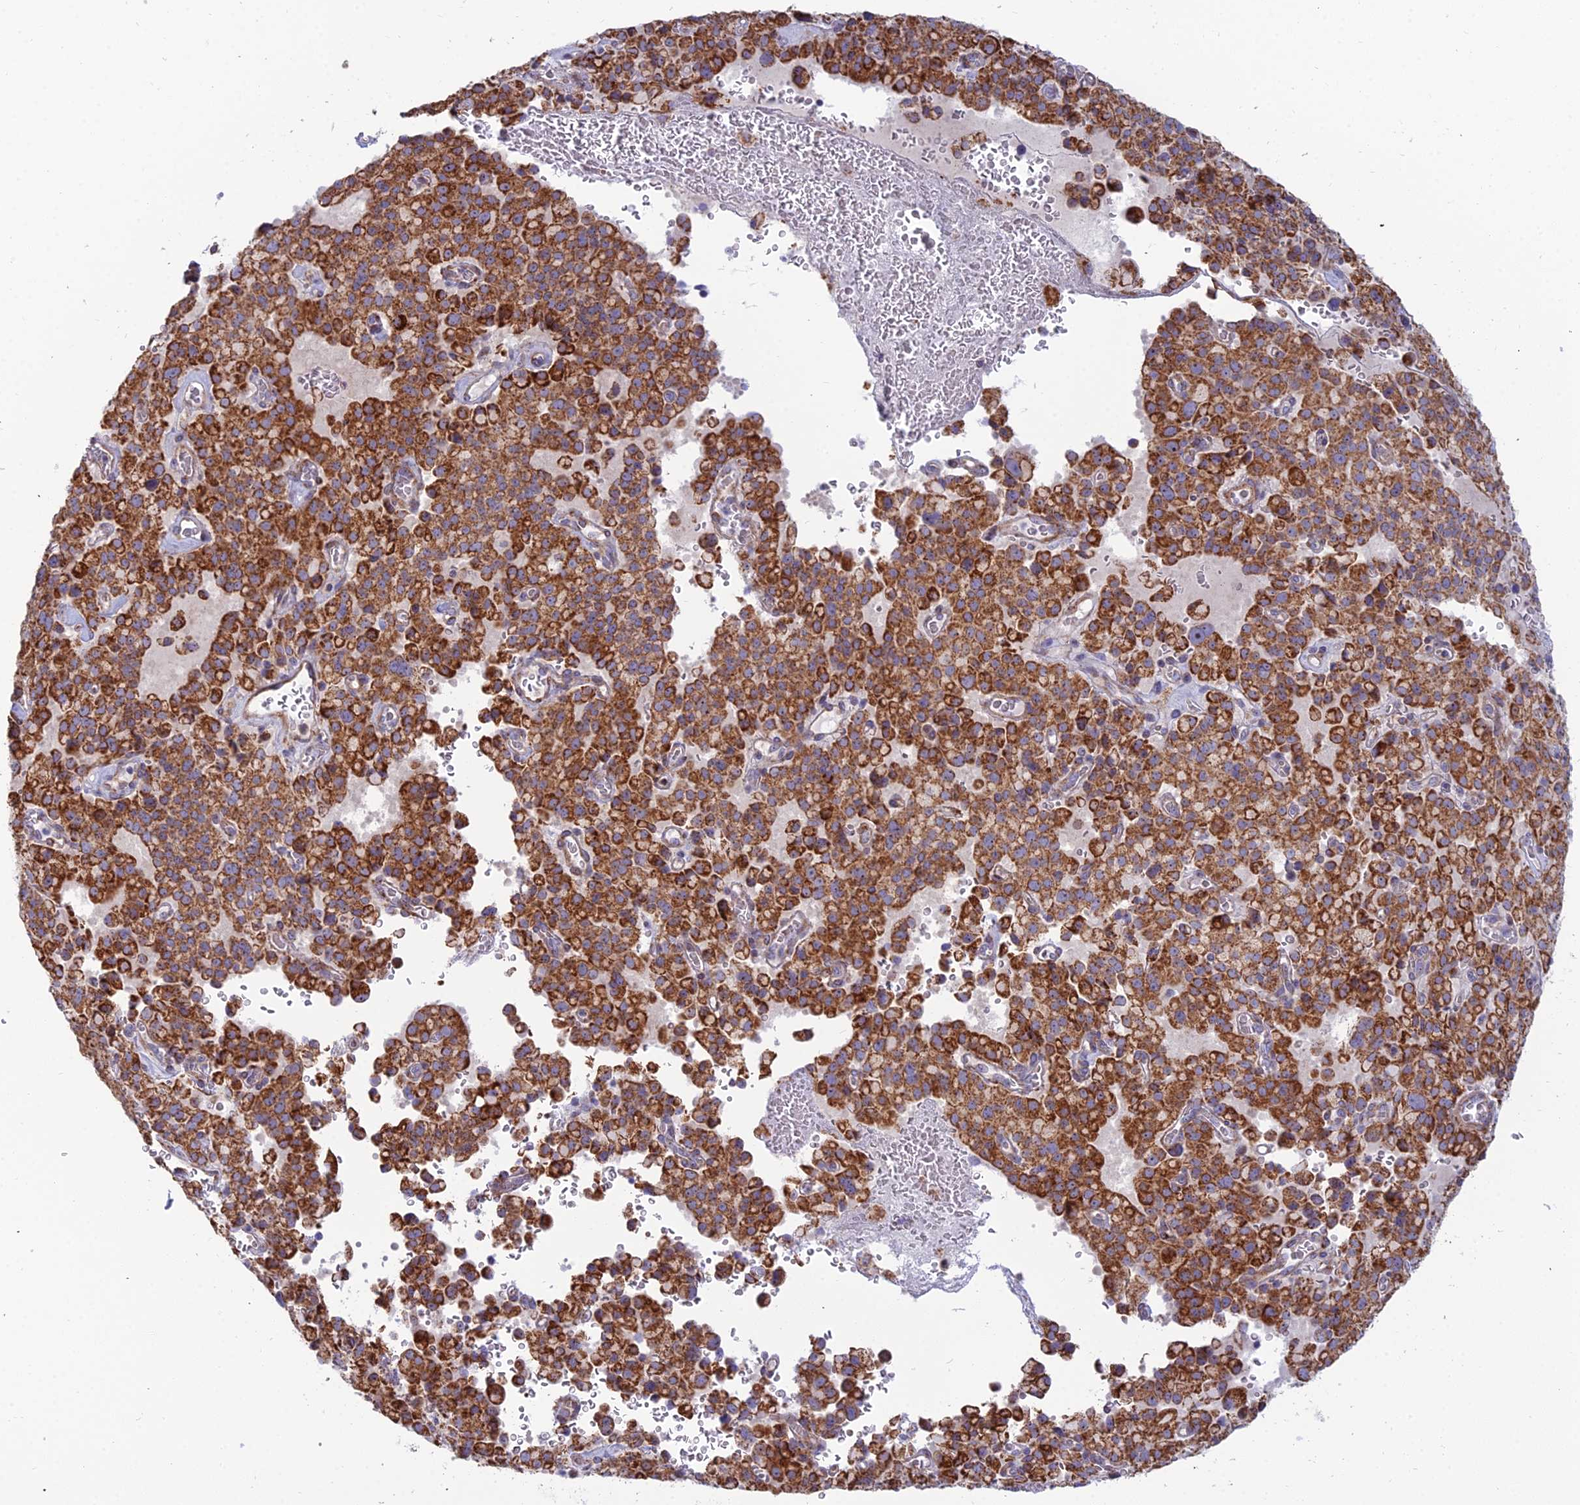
{"staining": {"intensity": "strong", "quantity": ">75%", "location": "cytoplasmic/membranous"}, "tissue": "pancreatic cancer", "cell_type": "Tumor cells", "image_type": "cancer", "snomed": [{"axis": "morphology", "description": "Adenocarcinoma, NOS"}, {"axis": "topography", "description": "Pancreas"}], "caption": "About >75% of tumor cells in pancreatic adenocarcinoma display strong cytoplasmic/membranous protein positivity as visualized by brown immunohistochemical staining.", "gene": "SLC35F4", "patient": {"sex": "male", "age": 65}}